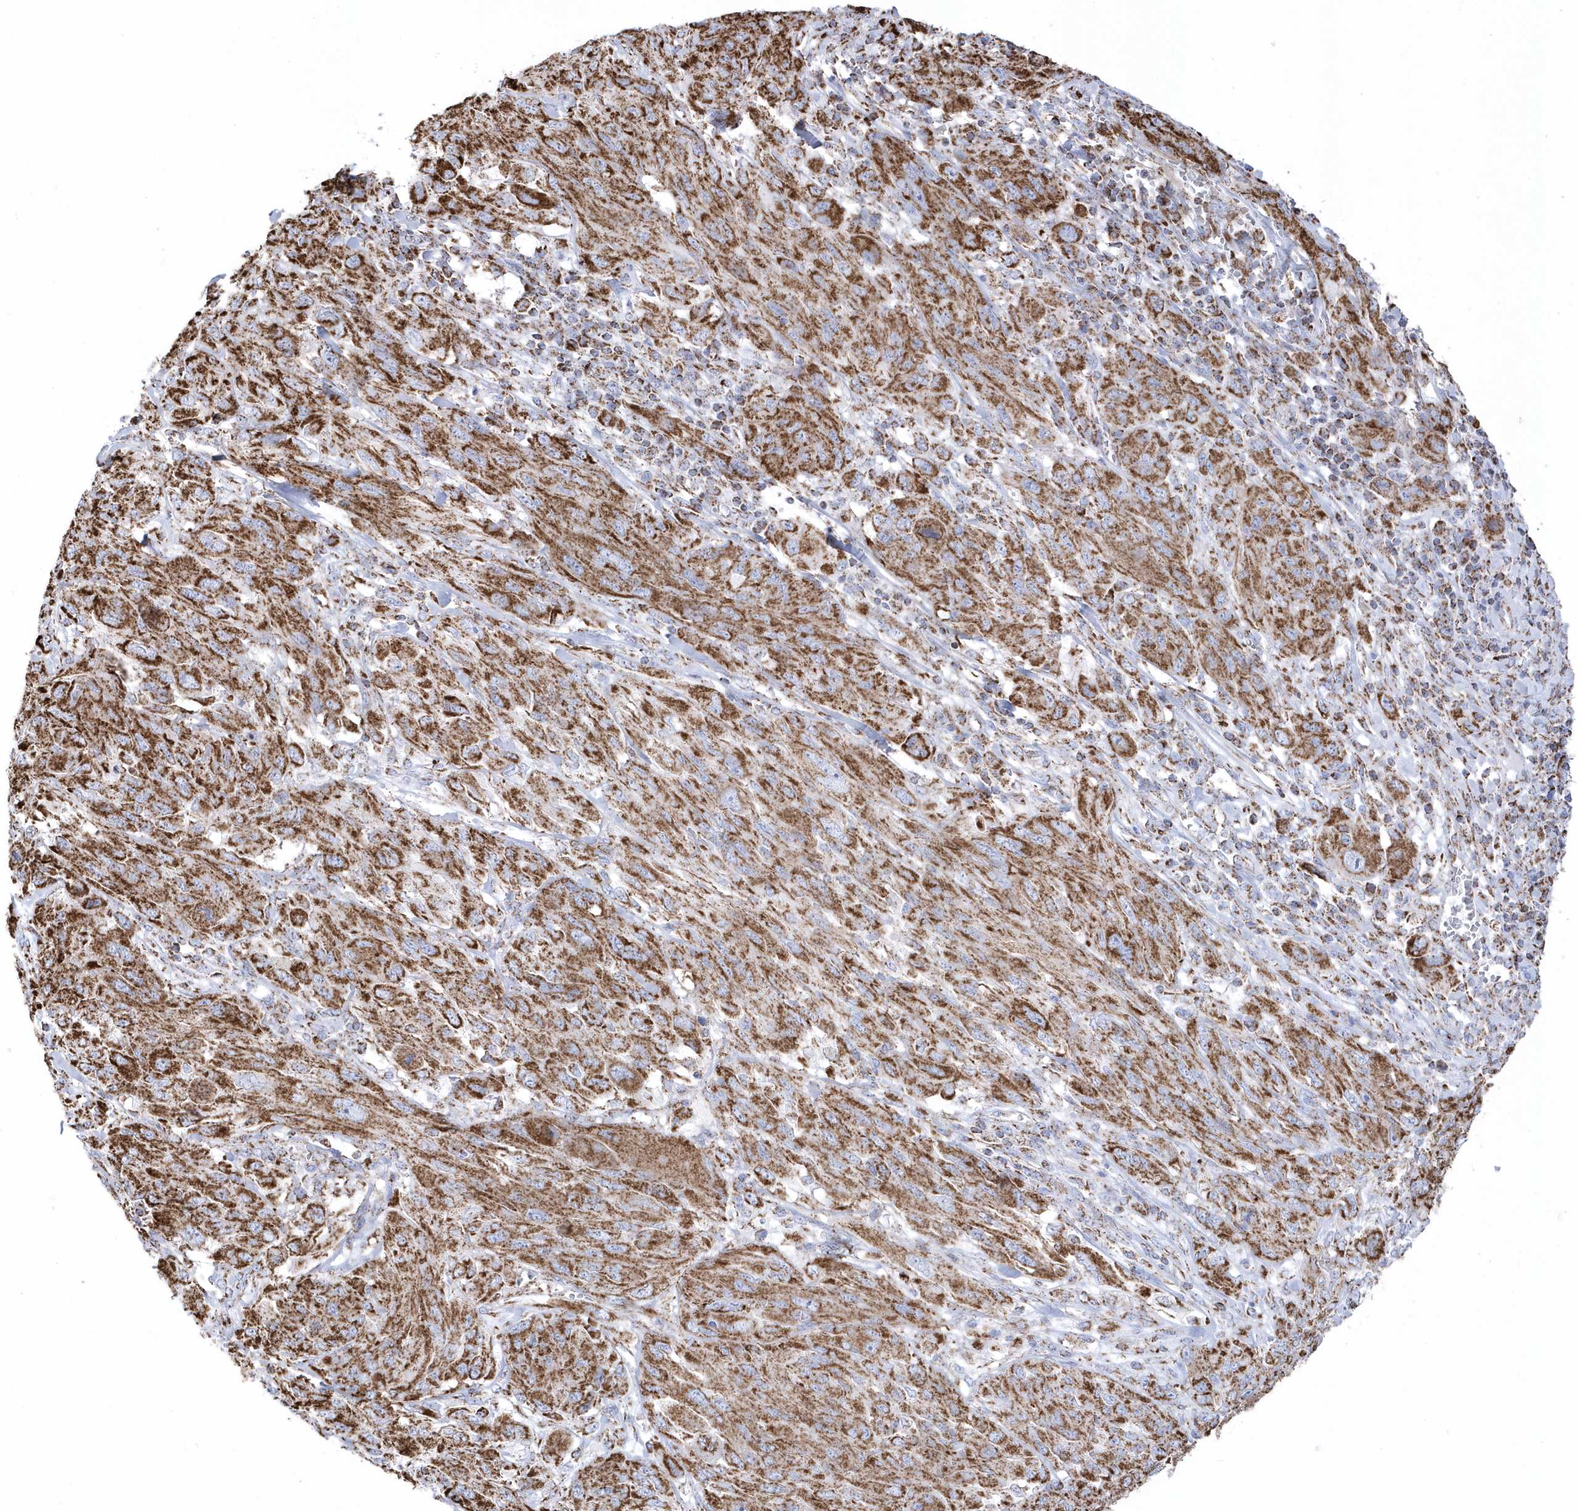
{"staining": {"intensity": "moderate", "quantity": ">75%", "location": "cytoplasmic/membranous"}, "tissue": "melanoma", "cell_type": "Tumor cells", "image_type": "cancer", "snomed": [{"axis": "morphology", "description": "Malignant melanoma, NOS"}, {"axis": "topography", "description": "Skin"}], "caption": "Protein staining of melanoma tissue demonstrates moderate cytoplasmic/membranous staining in approximately >75% of tumor cells.", "gene": "GTPBP8", "patient": {"sex": "female", "age": 91}}